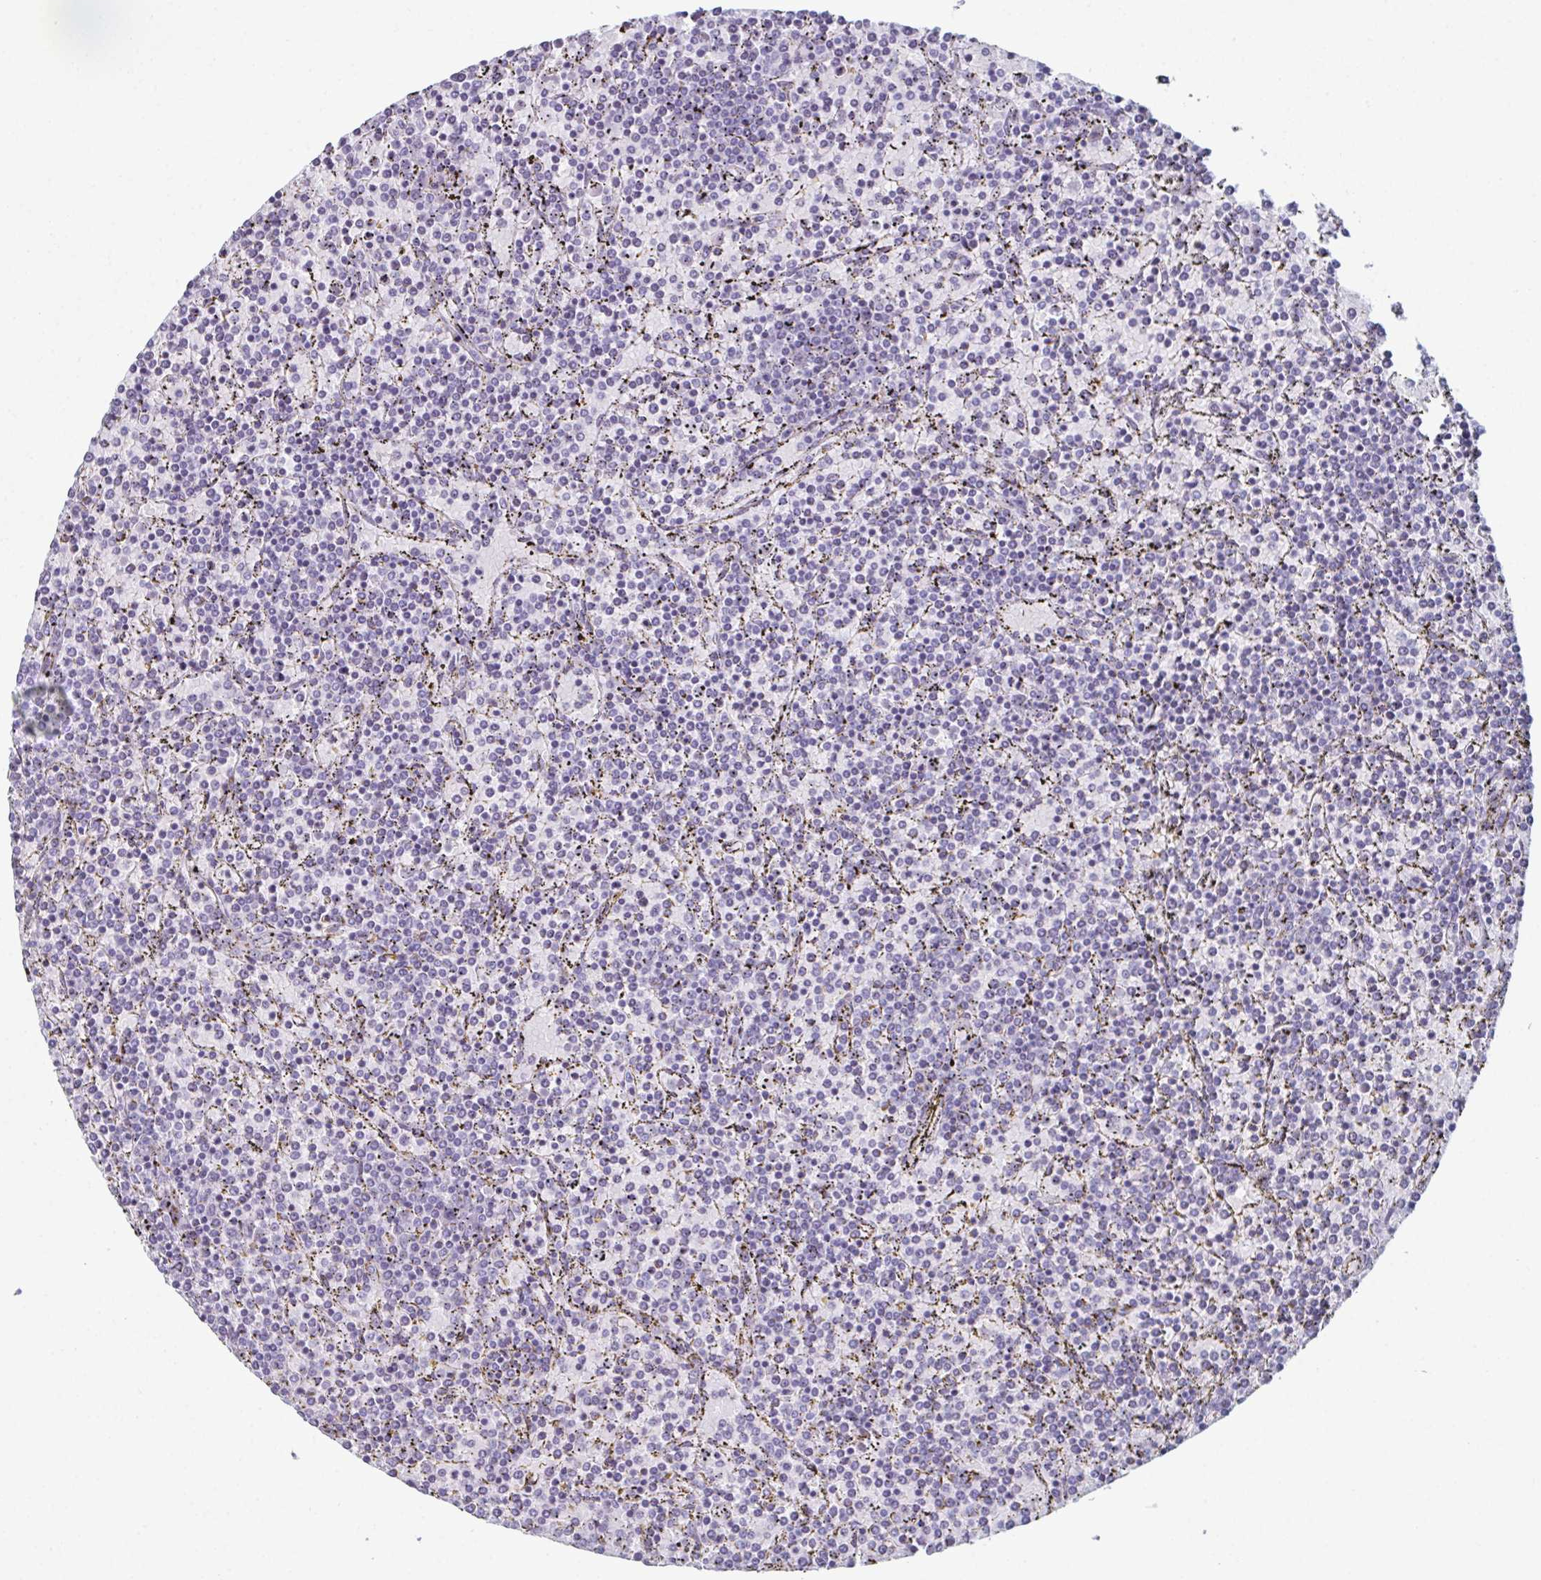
{"staining": {"intensity": "negative", "quantity": "none", "location": "none"}, "tissue": "lymphoma", "cell_type": "Tumor cells", "image_type": "cancer", "snomed": [{"axis": "morphology", "description": "Malignant lymphoma, non-Hodgkin's type, Low grade"}, {"axis": "topography", "description": "Spleen"}], "caption": "Low-grade malignant lymphoma, non-Hodgkin's type was stained to show a protein in brown. There is no significant expression in tumor cells.", "gene": "ENKUR", "patient": {"sex": "female", "age": 77}}